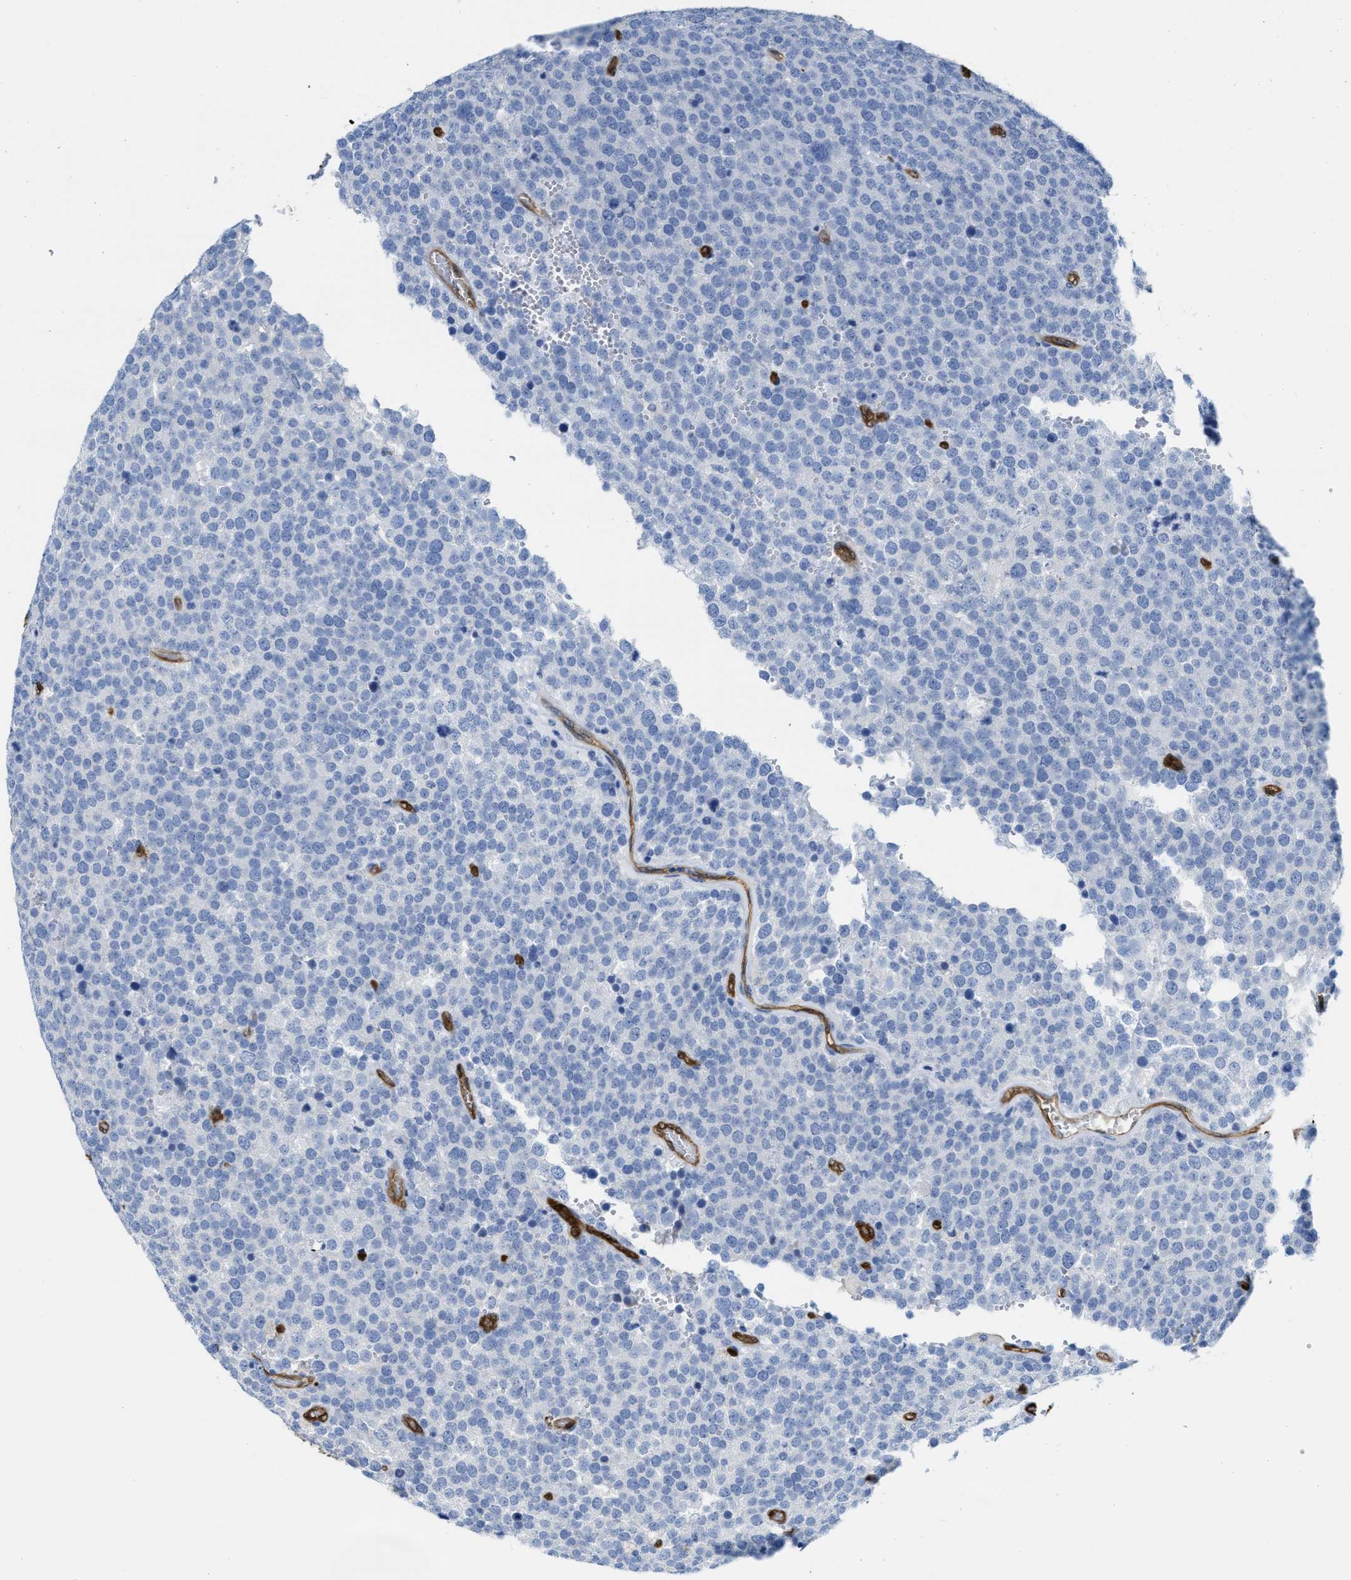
{"staining": {"intensity": "negative", "quantity": "none", "location": "none"}, "tissue": "testis cancer", "cell_type": "Tumor cells", "image_type": "cancer", "snomed": [{"axis": "morphology", "description": "Normal tissue, NOS"}, {"axis": "morphology", "description": "Seminoma, NOS"}, {"axis": "topography", "description": "Testis"}], "caption": "Immunohistochemistry (IHC) histopathology image of human testis seminoma stained for a protein (brown), which demonstrates no expression in tumor cells. (DAB immunohistochemistry (IHC) with hematoxylin counter stain).", "gene": "ASS1", "patient": {"sex": "male", "age": 71}}